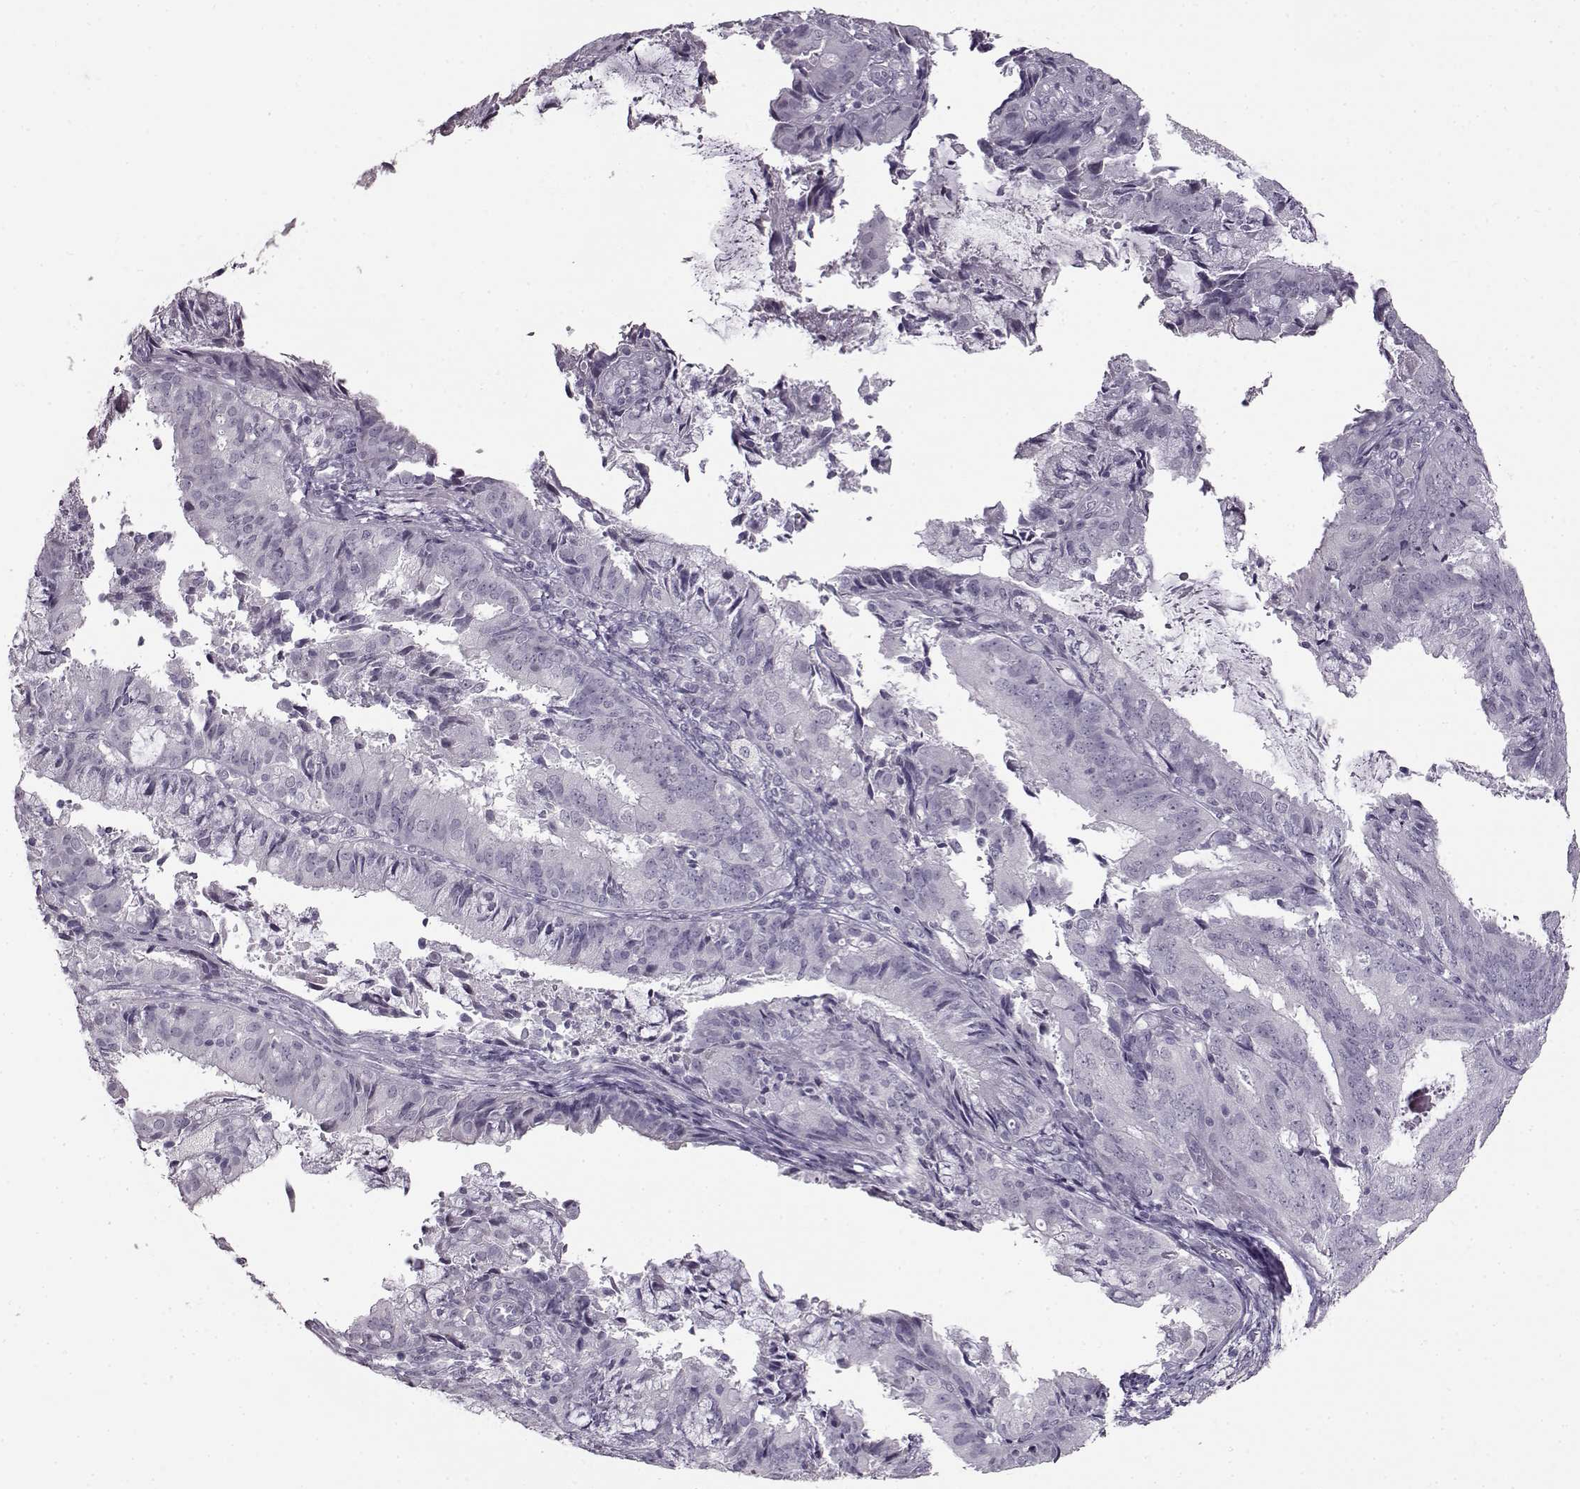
{"staining": {"intensity": "negative", "quantity": "none", "location": "none"}, "tissue": "endometrial cancer", "cell_type": "Tumor cells", "image_type": "cancer", "snomed": [{"axis": "morphology", "description": "Adenocarcinoma, NOS"}, {"axis": "topography", "description": "Endometrium"}], "caption": "DAB (3,3'-diaminobenzidine) immunohistochemical staining of human endometrial cancer reveals no significant expression in tumor cells.", "gene": "FSHB", "patient": {"sex": "female", "age": 57}}